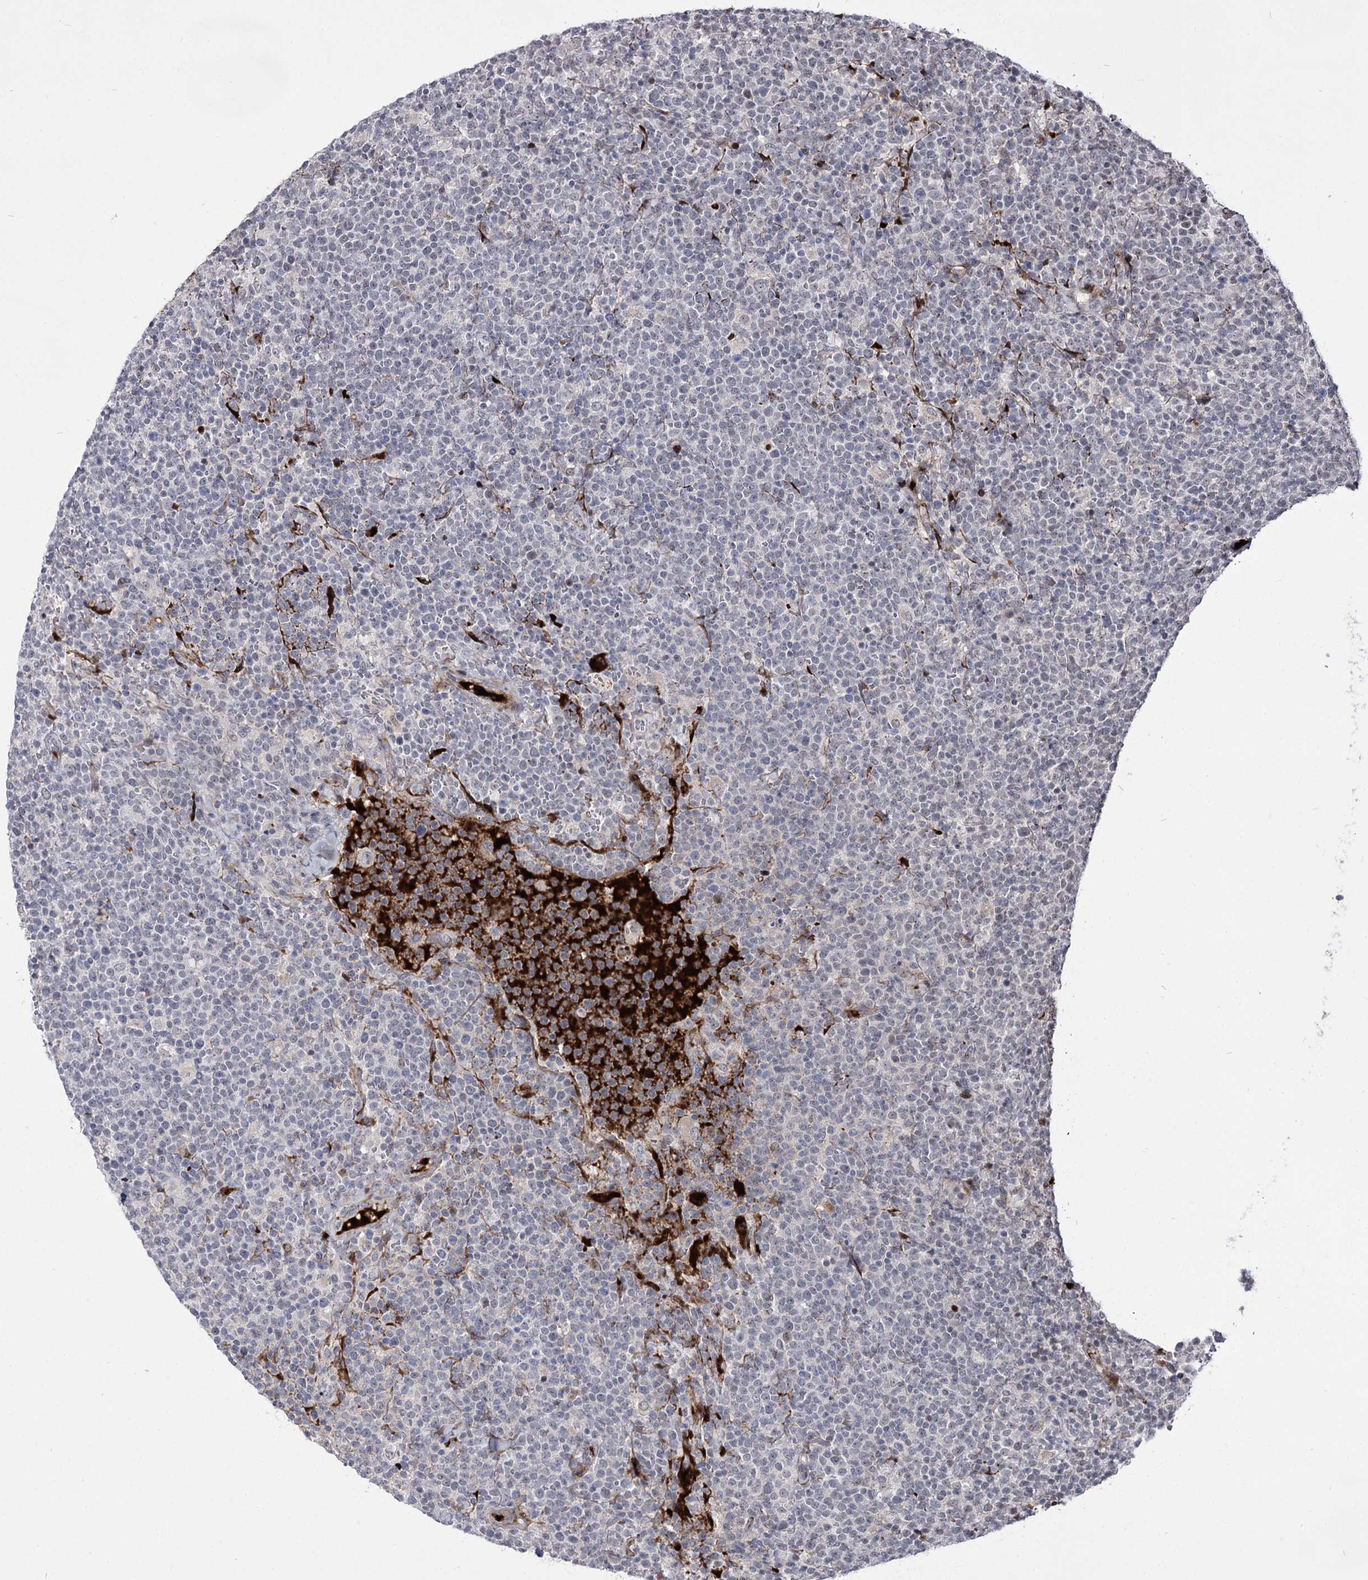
{"staining": {"intensity": "negative", "quantity": "none", "location": "none"}, "tissue": "lymphoma", "cell_type": "Tumor cells", "image_type": "cancer", "snomed": [{"axis": "morphology", "description": "Malignant lymphoma, non-Hodgkin's type, High grade"}, {"axis": "topography", "description": "Lymph node"}], "caption": "This is an immunohistochemistry image of human lymphoma. There is no positivity in tumor cells.", "gene": "STOX1", "patient": {"sex": "male", "age": 61}}